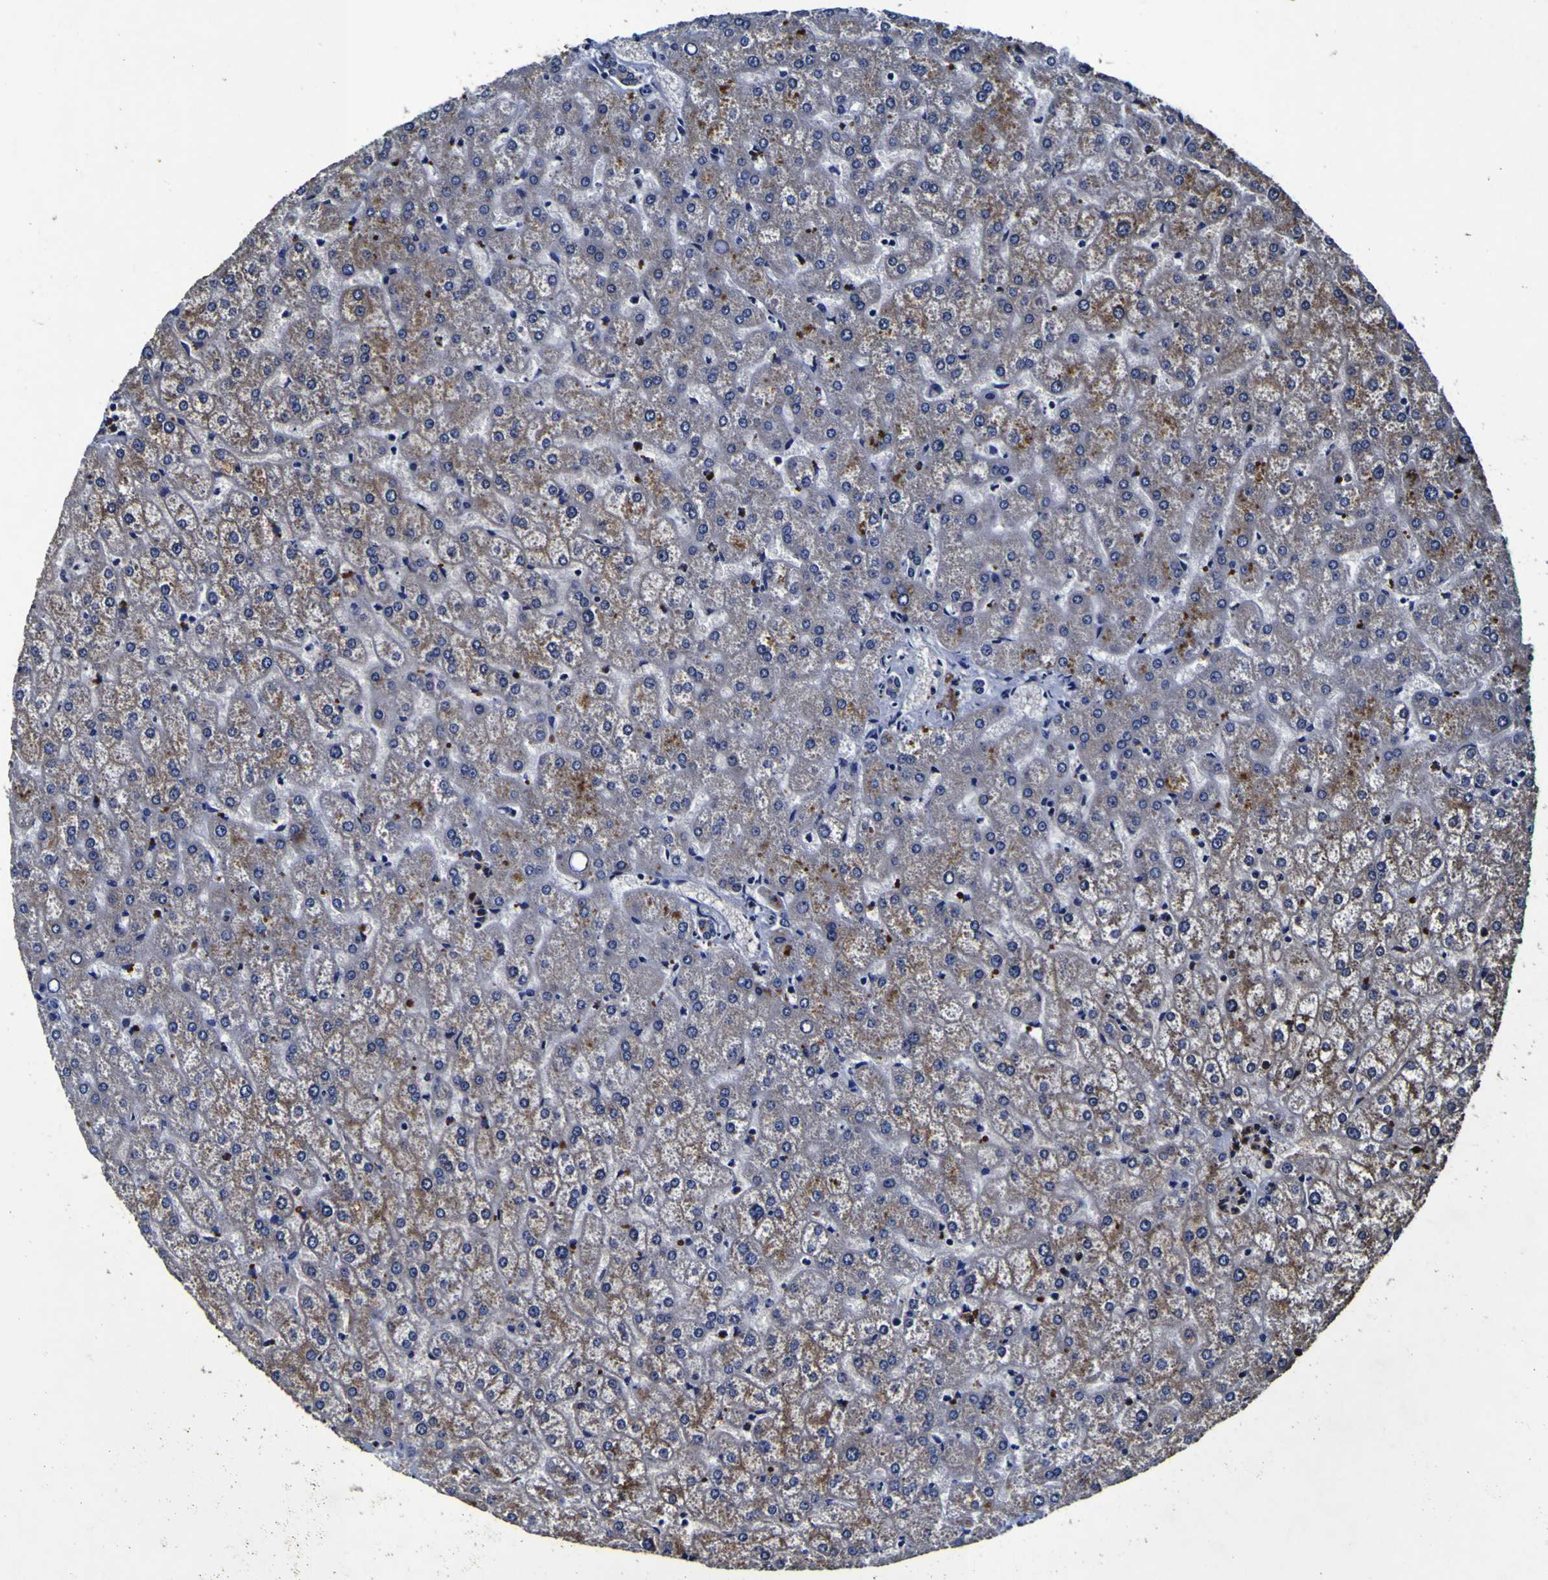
{"staining": {"intensity": "negative", "quantity": "none", "location": "none"}, "tissue": "liver", "cell_type": "Cholangiocytes", "image_type": "normal", "snomed": [{"axis": "morphology", "description": "Normal tissue, NOS"}, {"axis": "topography", "description": "Liver"}], "caption": "Micrograph shows no protein staining in cholangiocytes of benign liver.", "gene": "PANK4", "patient": {"sex": "female", "age": 32}}